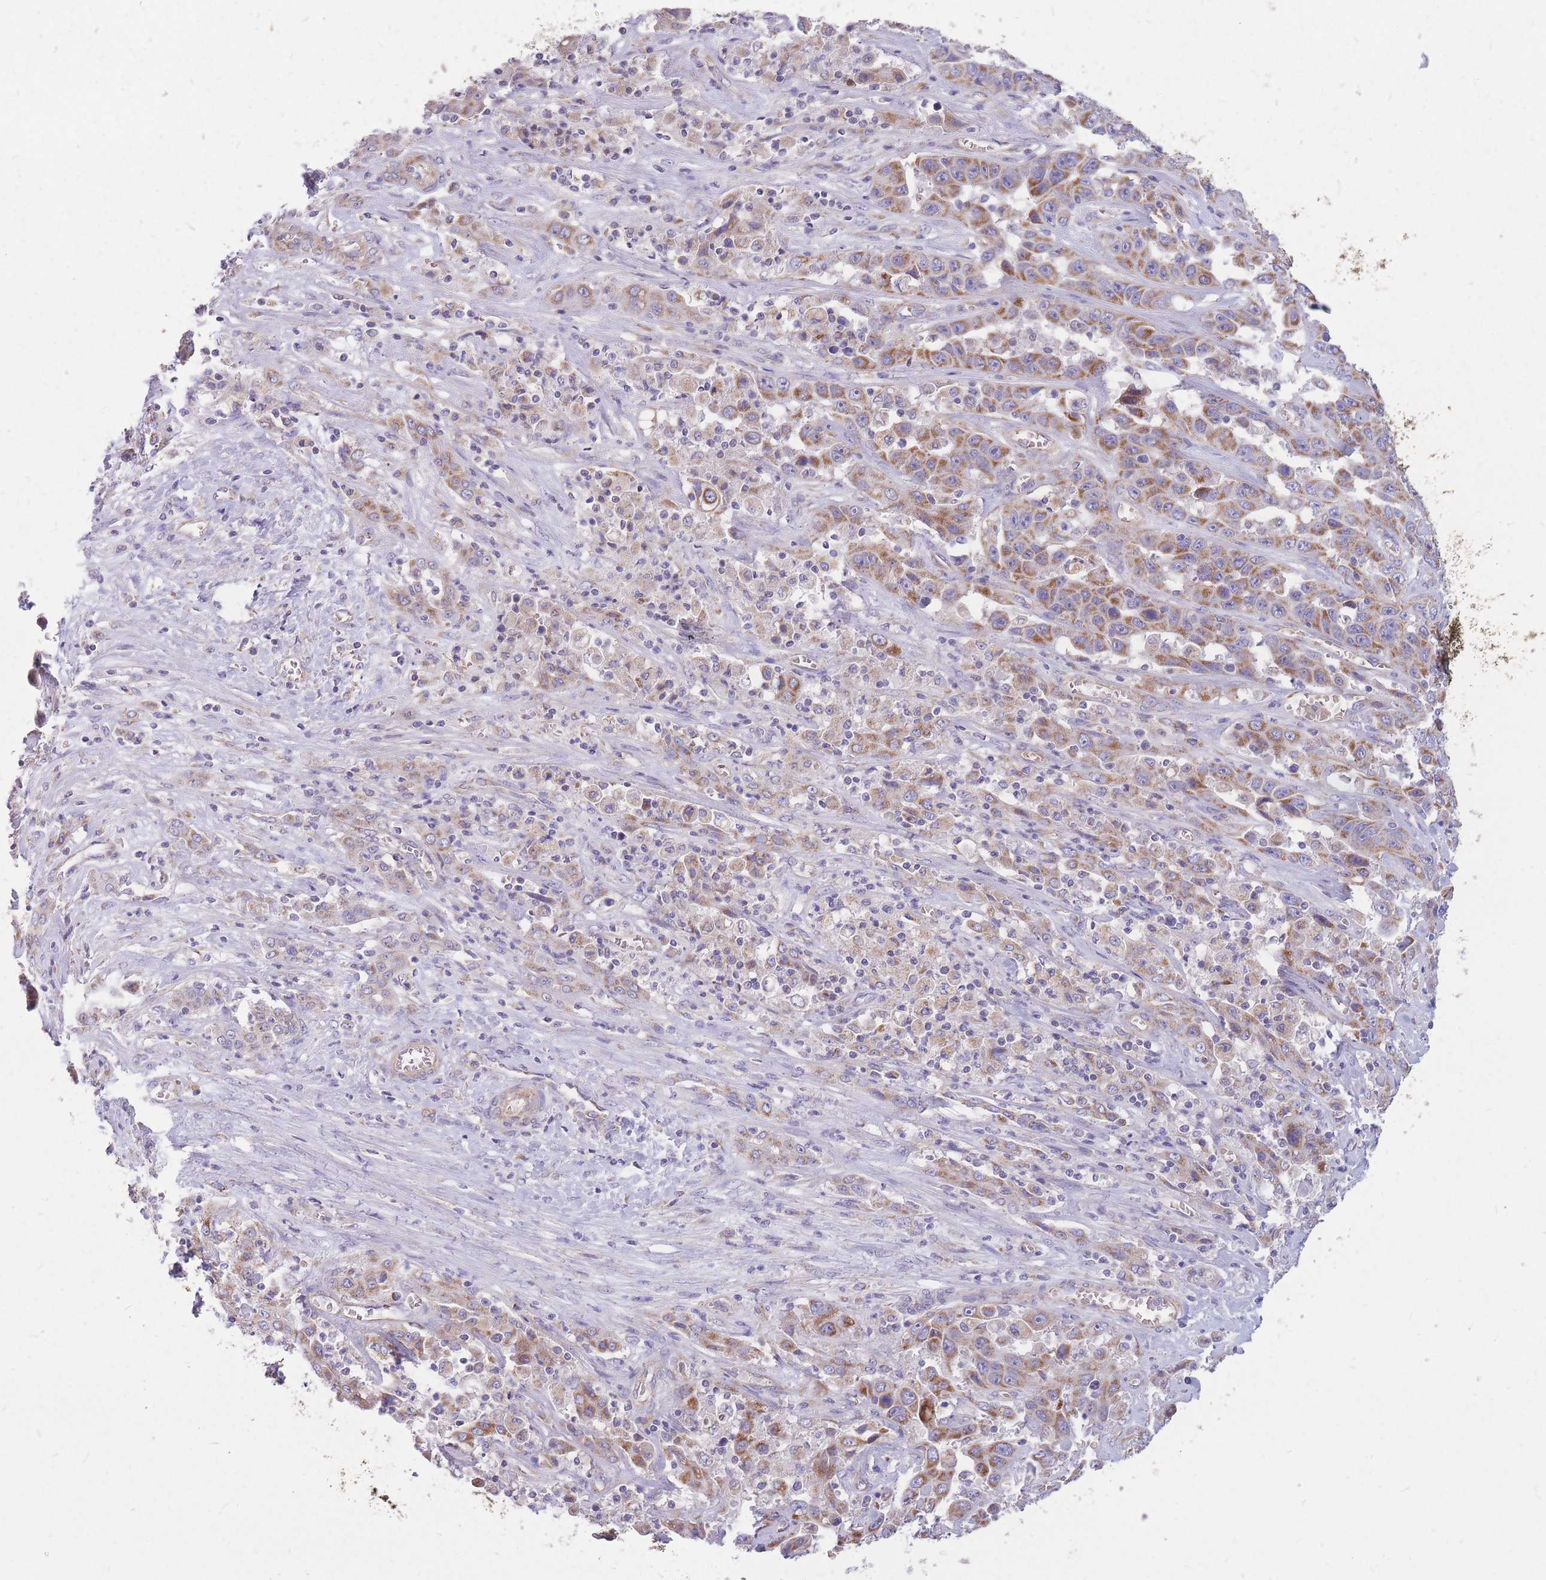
{"staining": {"intensity": "moderate", "quantity": ">75%", "location": "cytoplasmic/membranous"}, "tissue": "liver cancer", "cell_type": "Tumor cells", "image_type": "cancer", "snomed": [{"axis": "morphology", "description": "Cholangiocarcinoma"}, {"axis": "topography", "description": "Liver"}], "caption": "Cholangiocarcinoma (liver) tissue exhibits moderate cytoplasmic/membranous positivity in about >75% of tumor cells", "gene": "MRPS9", "patient": {"sex": "female", "age": 52}}